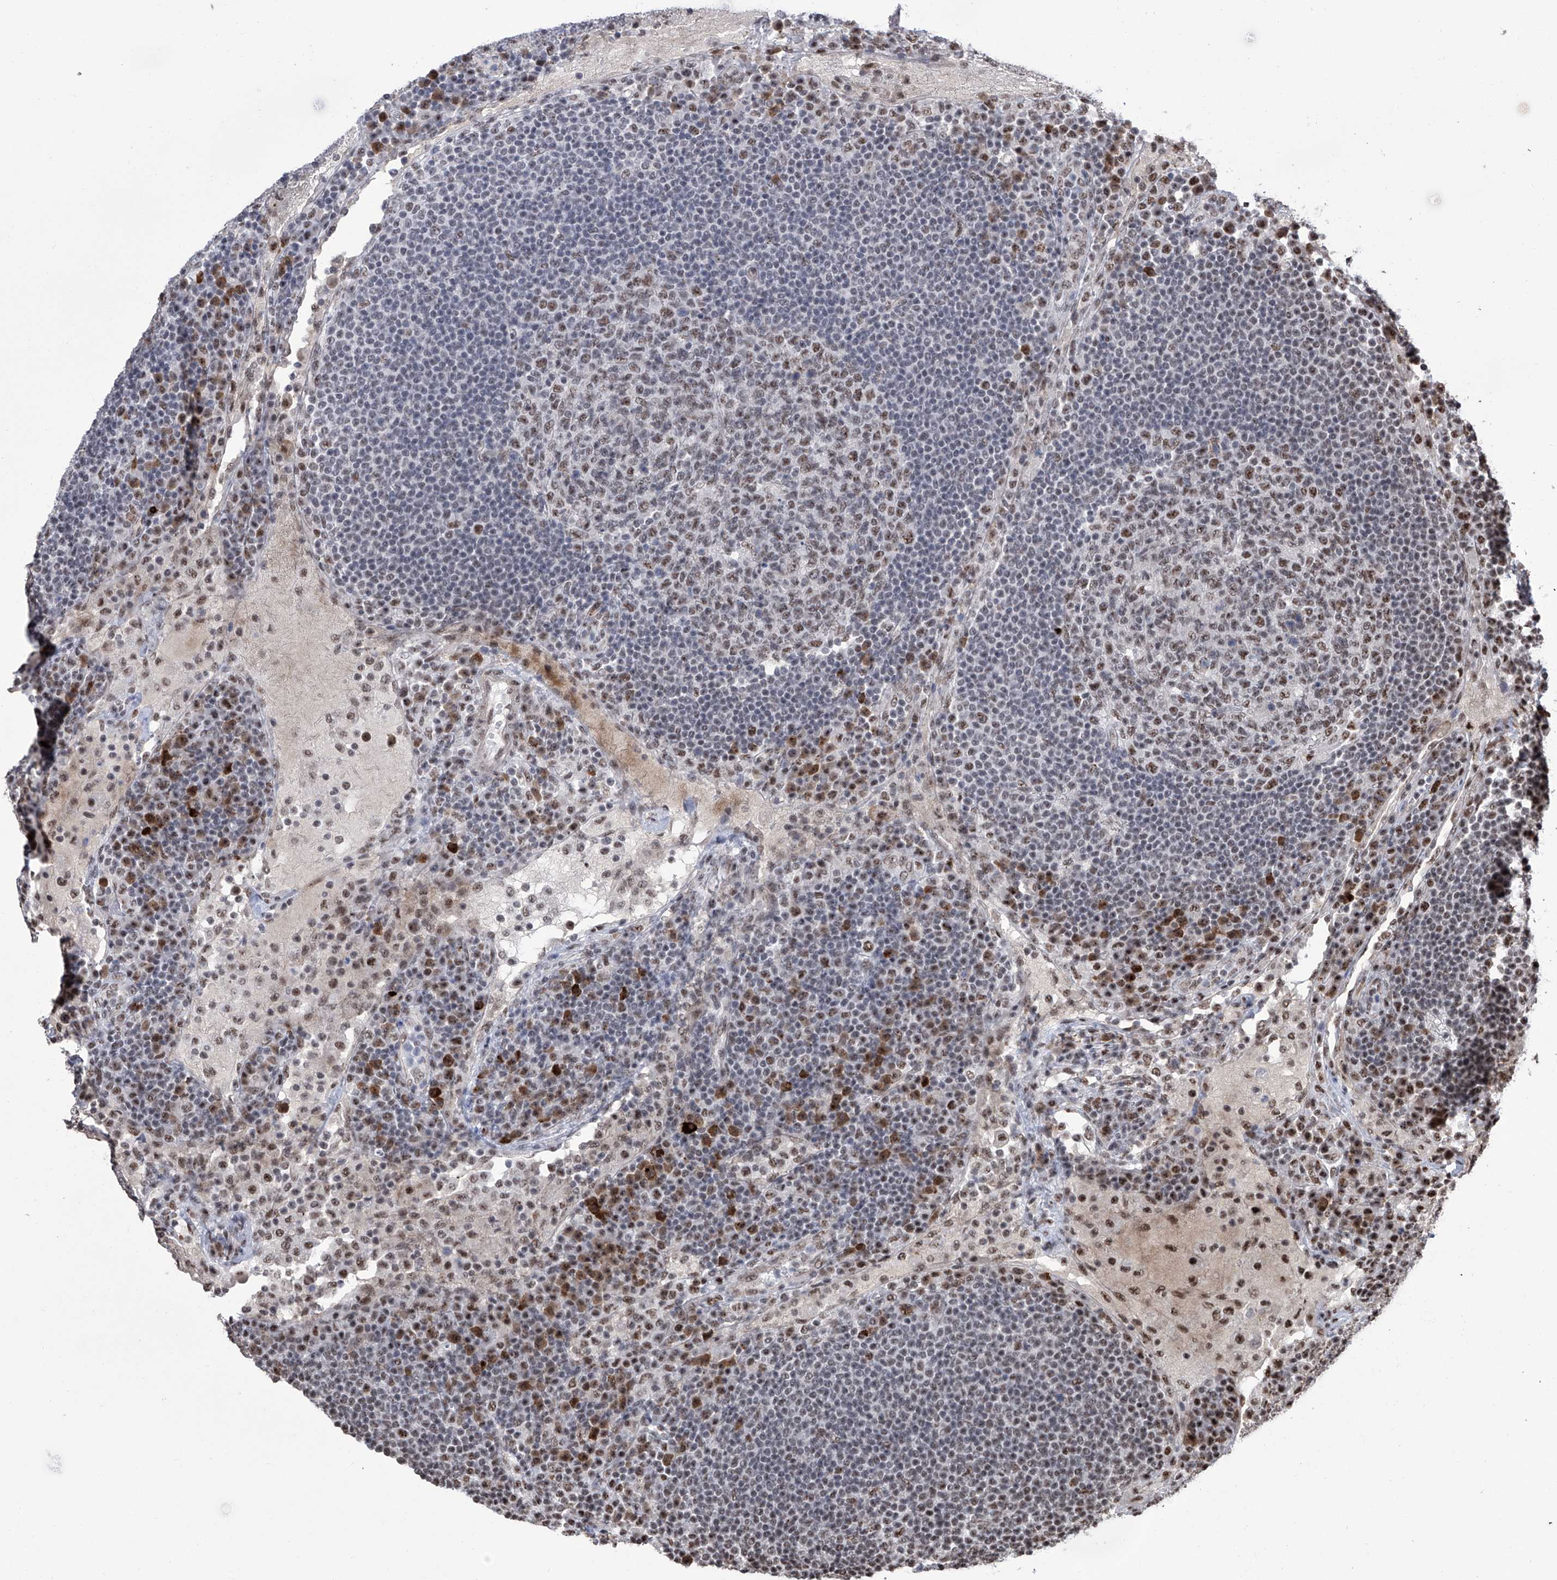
{"staining": {"intensity": "moderate", "quantity": "<25%", "location": "nuclear"}, "tissue": "lymph node", "cell_type": "Germinal center cells", "image_type": "normal", "snomed": [{"axis": "morphology", "description": "Normal tissue, NOS"}, {"axis": "topography", "description": "Lymph node"}], "caption": "This histopathology image reveals benign lymph node stained with IHC to label a protein in brown. The nuclear of germinal center cells show moderate positivity for the protein. Nuclei are counter-stained blue.", "gene": "FBXL4", "patient": {"sex": "female", "age": 53}}